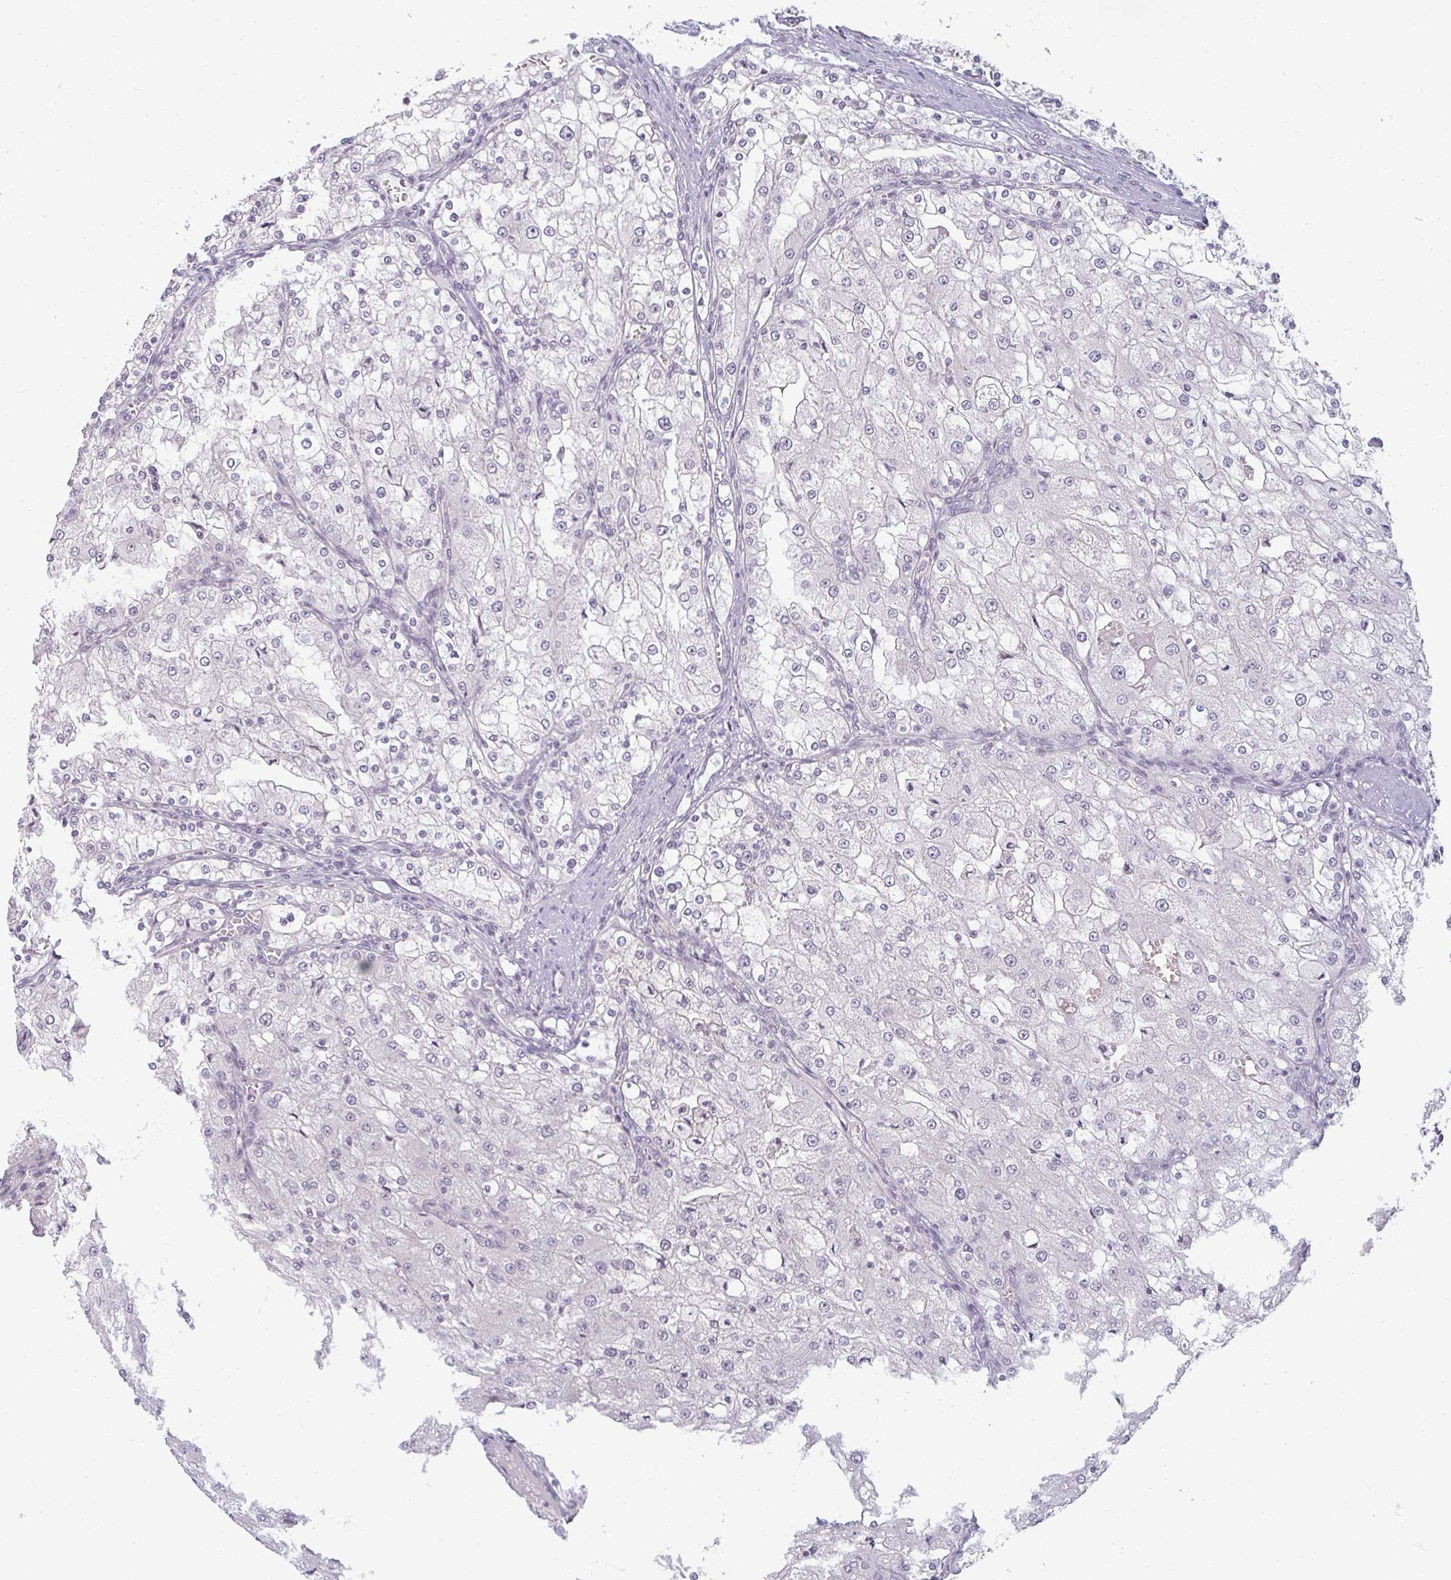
{"staining": {"intensity": "negative", "quantity": "none", "location": "none"}, "tissue": "renal cancer", "cell_type": "Tumor cells", "image_type": "cancer", "snomed": [{"axis": "morphology", "description": "Adenocarcinoma, NOS"}, {"axis": "topography", "description": "Kidney"}], "caption": "Immunohistochemical staining of adenocarcinoma (renal) displays no significant staining in tumor cells.", "gene": "RBBP6", "patient": {"sex": "female", "age": 74}}